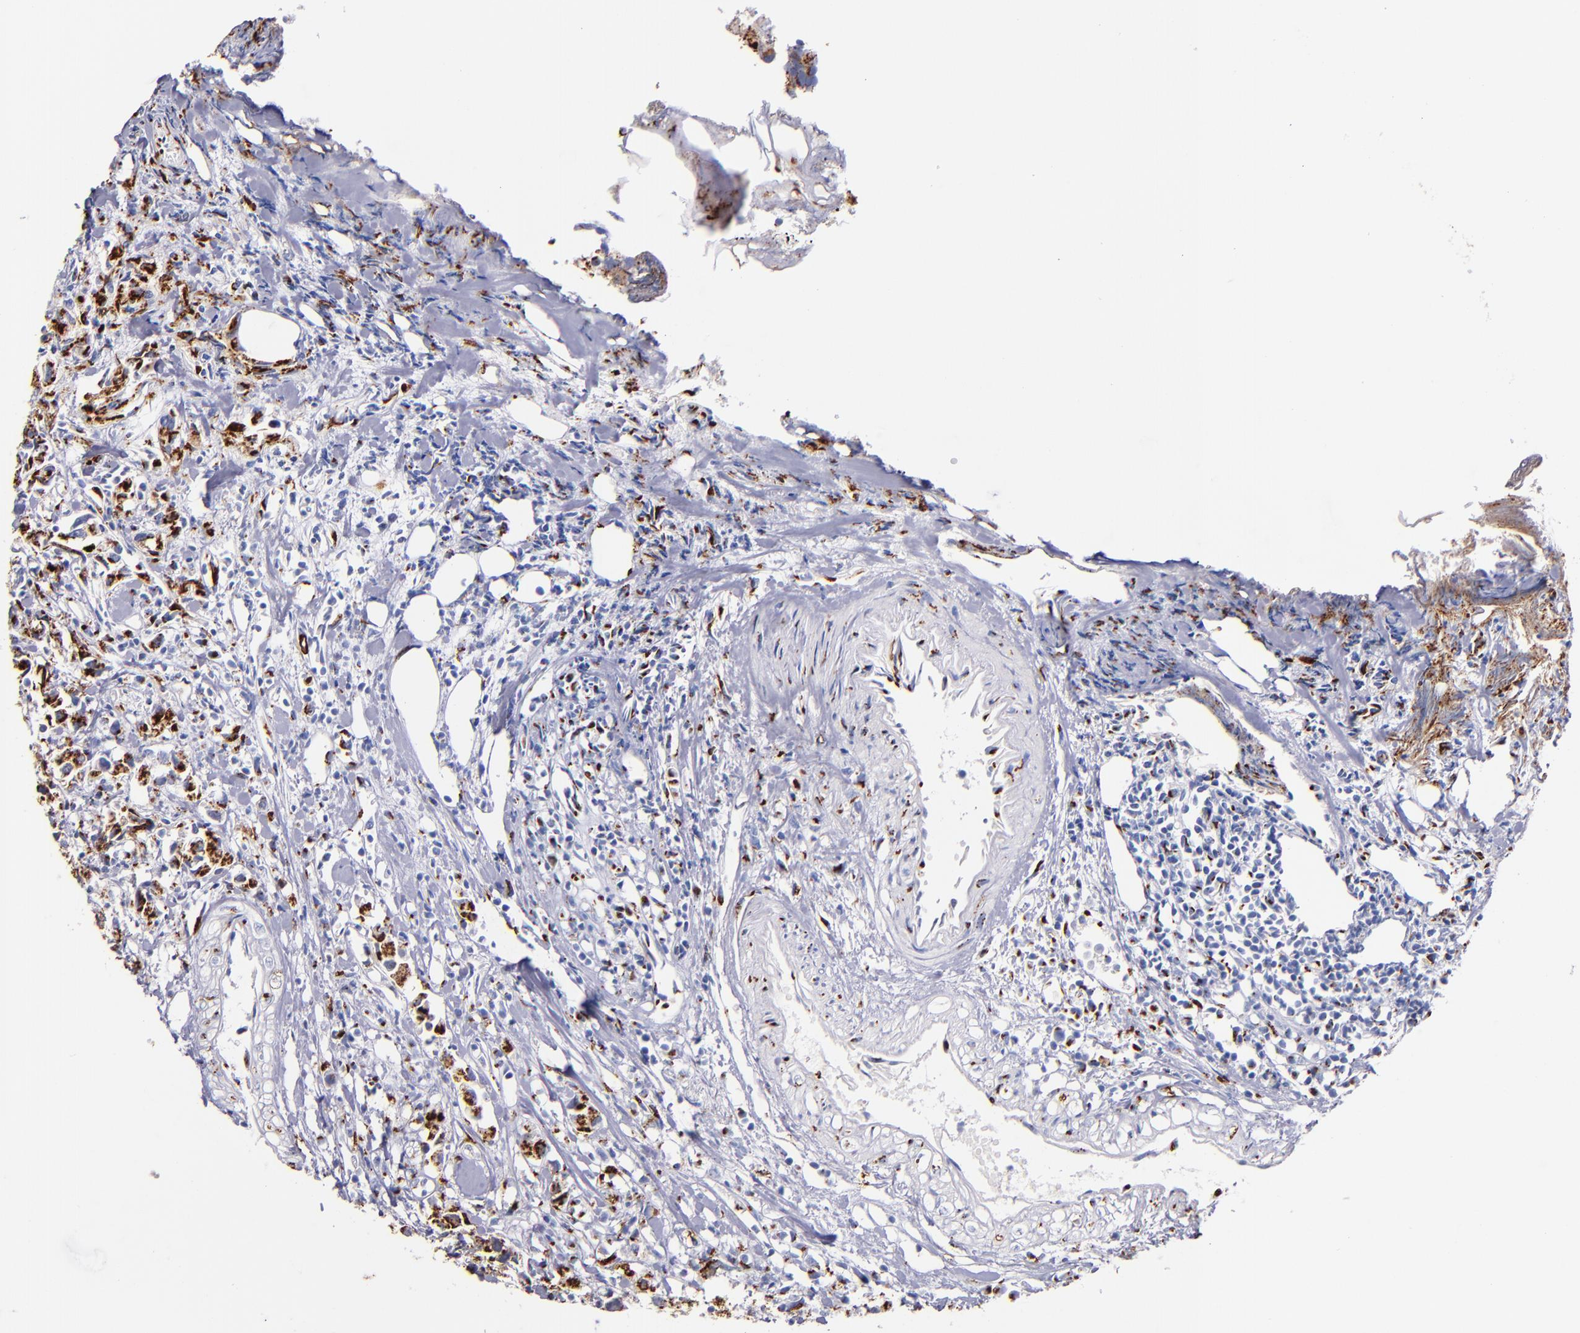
{"staining": {"intensity": "strong", "quantity": ">75%", "location": "cytoplasmic/membranous"}, "tissue": "urothelial cancer", "cell_type": "Tumor cells", "image_type": "cancer", "snomed": [{"axis": "morphology", "description": "Urothelial carcinoma, High grade"}, {"axis": "topography", "description": "Urinary bladder"}], "caption": "Urothelial cancer stained for a protein (brown) displays strong cytoplasmic/membranous positive positivity in approximately >75% of tumor cells.", "gene": "GOLIM4", "patient": {"sex": "female", "age": 75}}